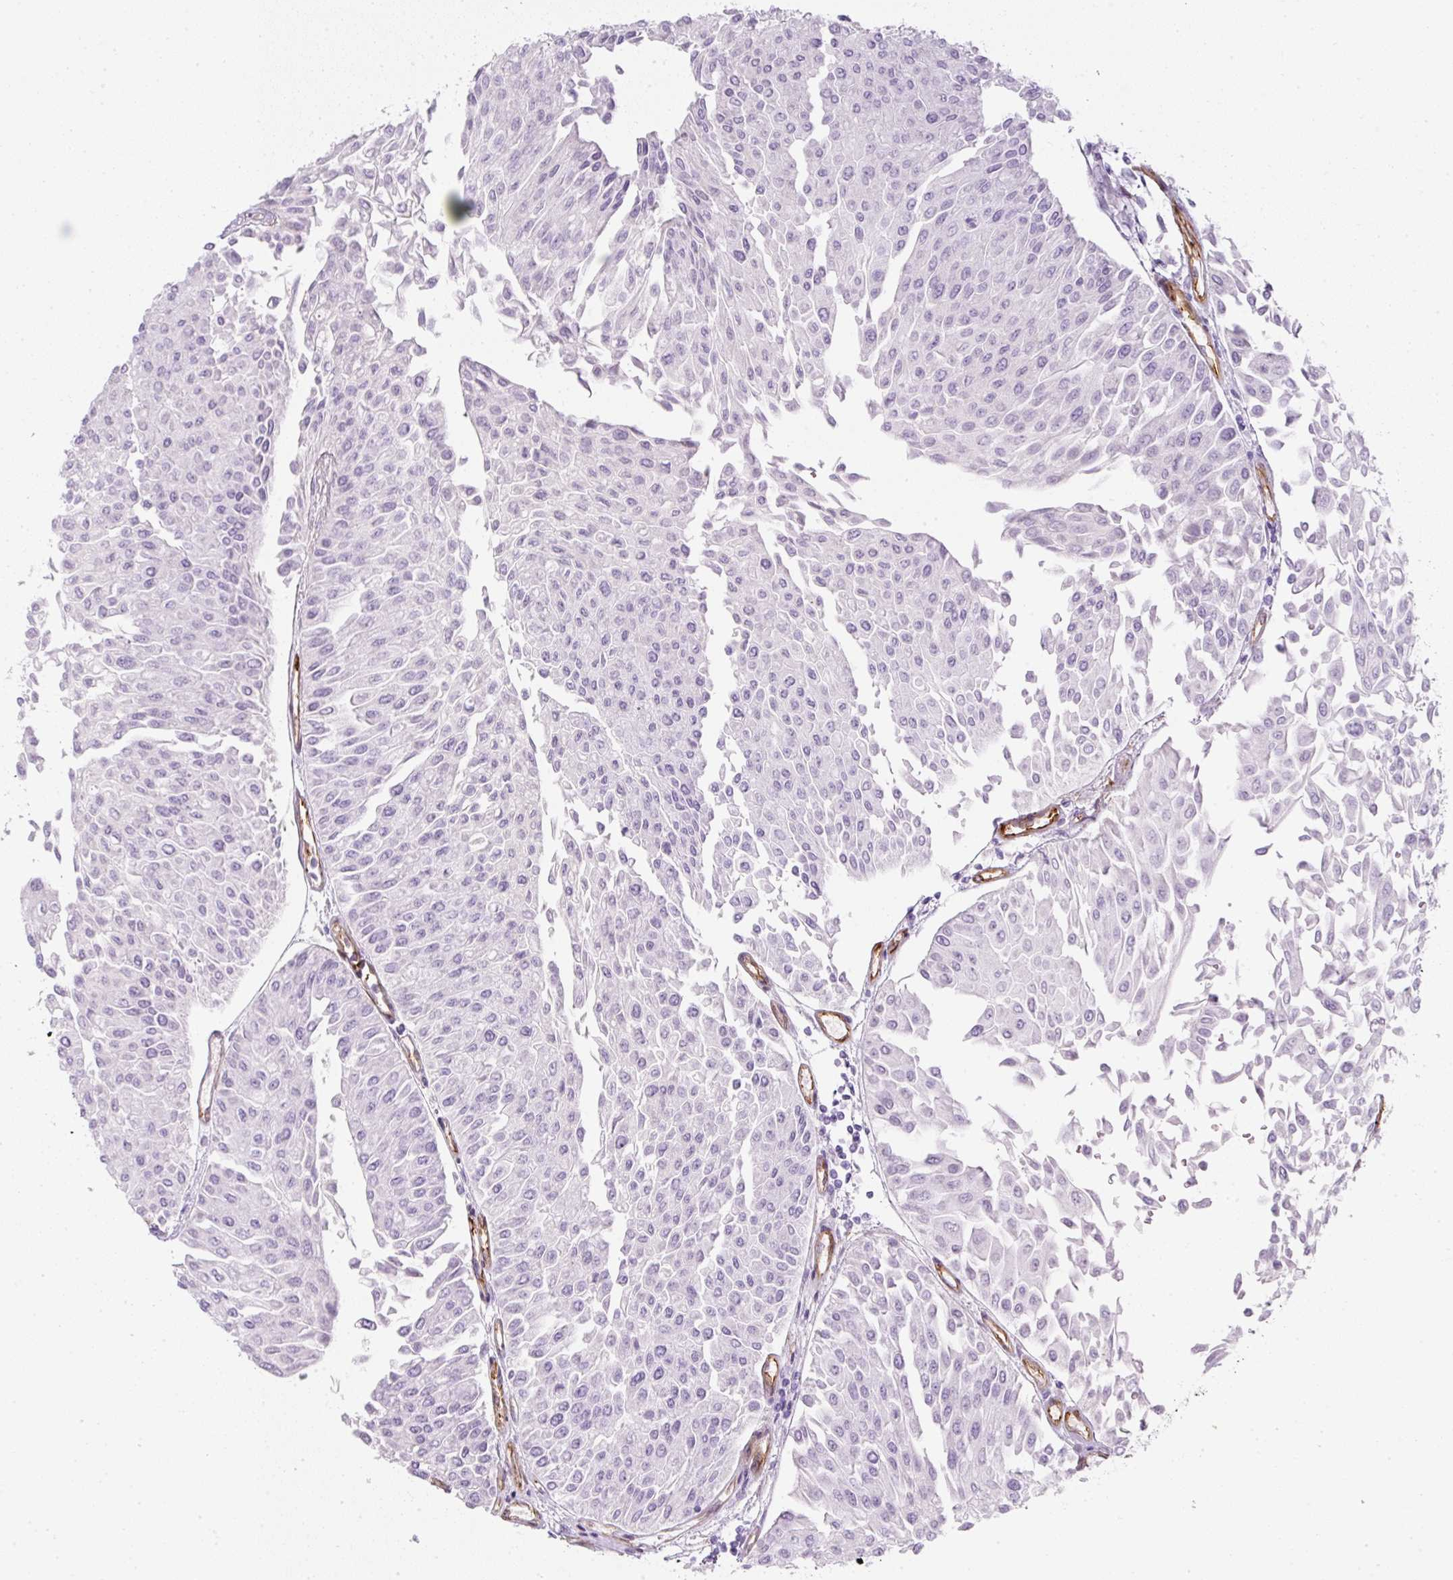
{"staining": {"intensity": "negative", "quantity": "none", "location": "none"}, "tissue": "urothelial cancer", "cell_type": "Tumor cells", "image_type": "cancer", "snomed": [{"axis": "morphology", "description": "Urothelial carcinoma, Low grade"}, {"axis": "topography", "description": "Urinary bladder"}], "caption": "Urothelial carcinoma (low-grade) was stained to show a protein in brown. There is no significant positivity in tumor cells. The staining was performed using DAB to visualize the protein expression in brown, while the nuclei were stained in blue with hematoxylin (Magnification: 20x).", "gene": "CAVIN3", "patient": {"sex": "male", "age": 67}}